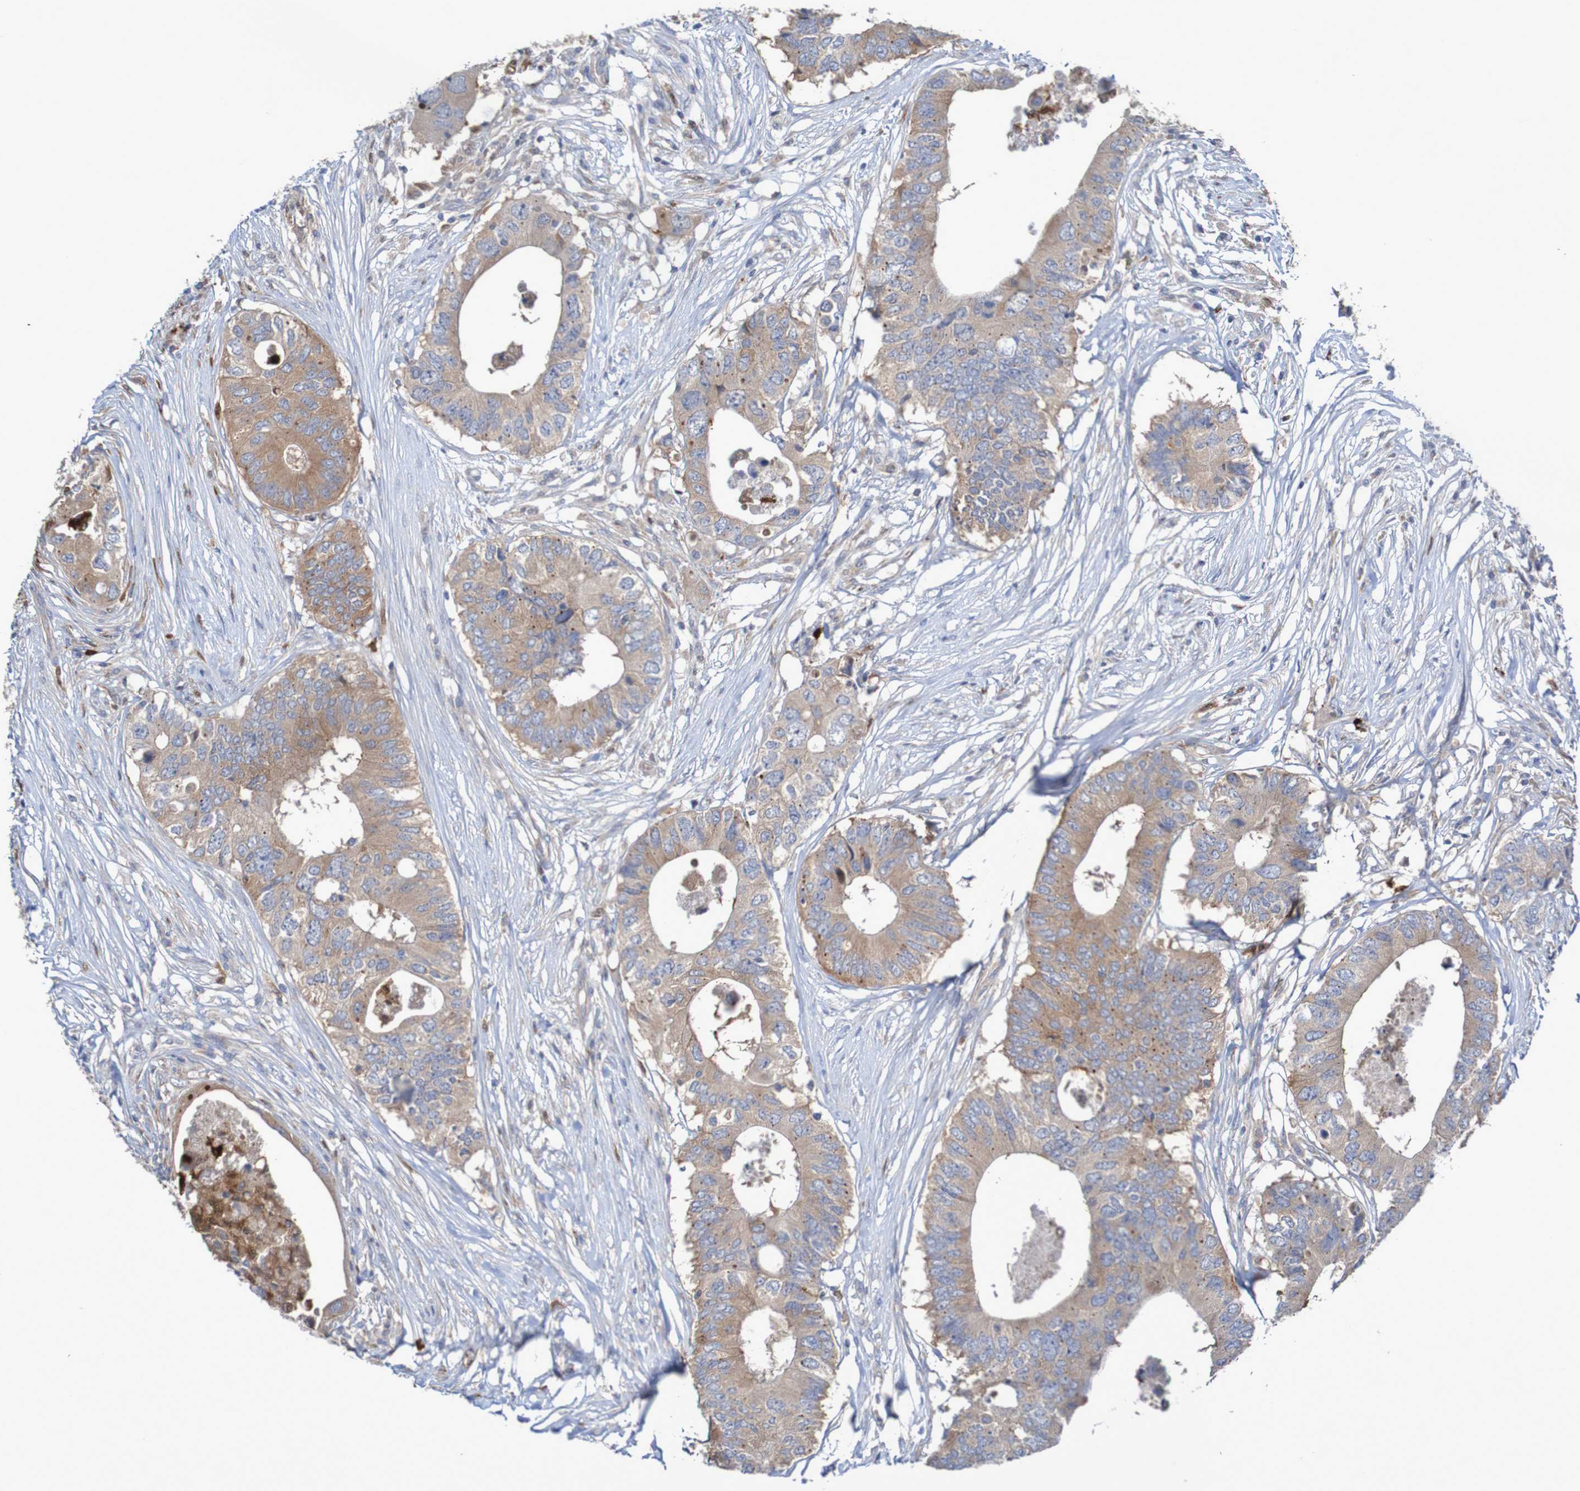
{"staining": {"intensity": "weak", "quantity": ">75%", "location": "cytoplasmic/membranous"}, "tissue": "colorectal cancer", "cell_type": "Tumor cells", "image_type": "cancer", "snomed": [{"axis": "morphology", "description": "Adenocarcinoma, NOS"}, {"axis": "topography", "description": "Colon"}], "caption": "Colorectal cancer (adenocarcinoma) was stained to show a protein in brown. There is low levels of weak cytoplasmic/membranous expression in about >75% of tumor cells.", "gene": "PARP4", "patient": {"sex": "male", "age": 71}}